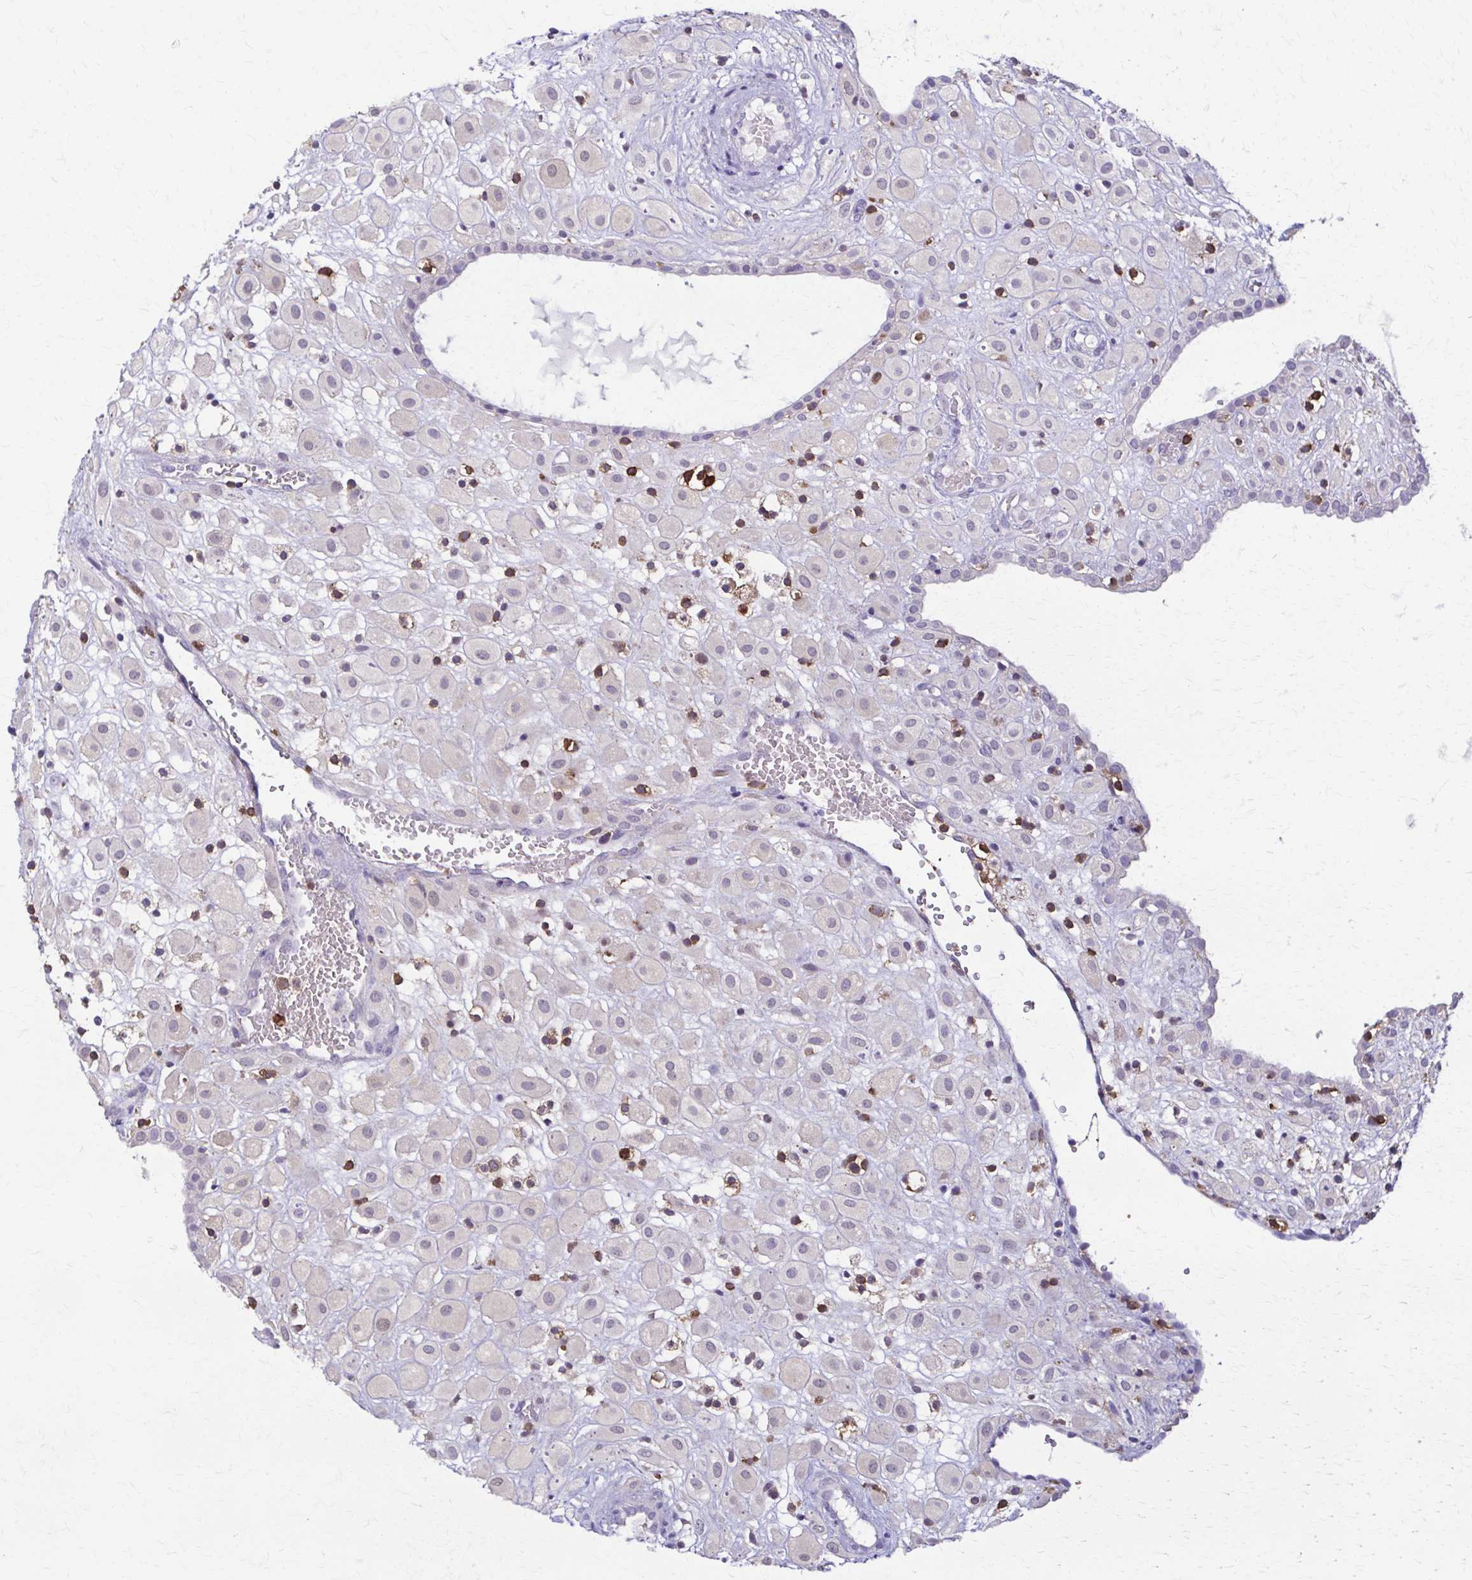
{"staining": {"intensity": "negative", "quantity": "none", "location": "none"}, "tissue": "placenta", "cell_type": "Decidual cells", "image_type": "normal", "snomed": [{"axis": "morphology", "description": "Normal tissue, NOS"}, {"axis": "topography", "description": "Placenta"}], "caption": "Photomicrograph shows no protein expression in decidual cells of unremarkable placenta. (Immunohistochemistry (ihc), brightfield microscopy, high magnification).", "gene": "PIK3AP1", "patient": {"sex": "female", "age": 24}}